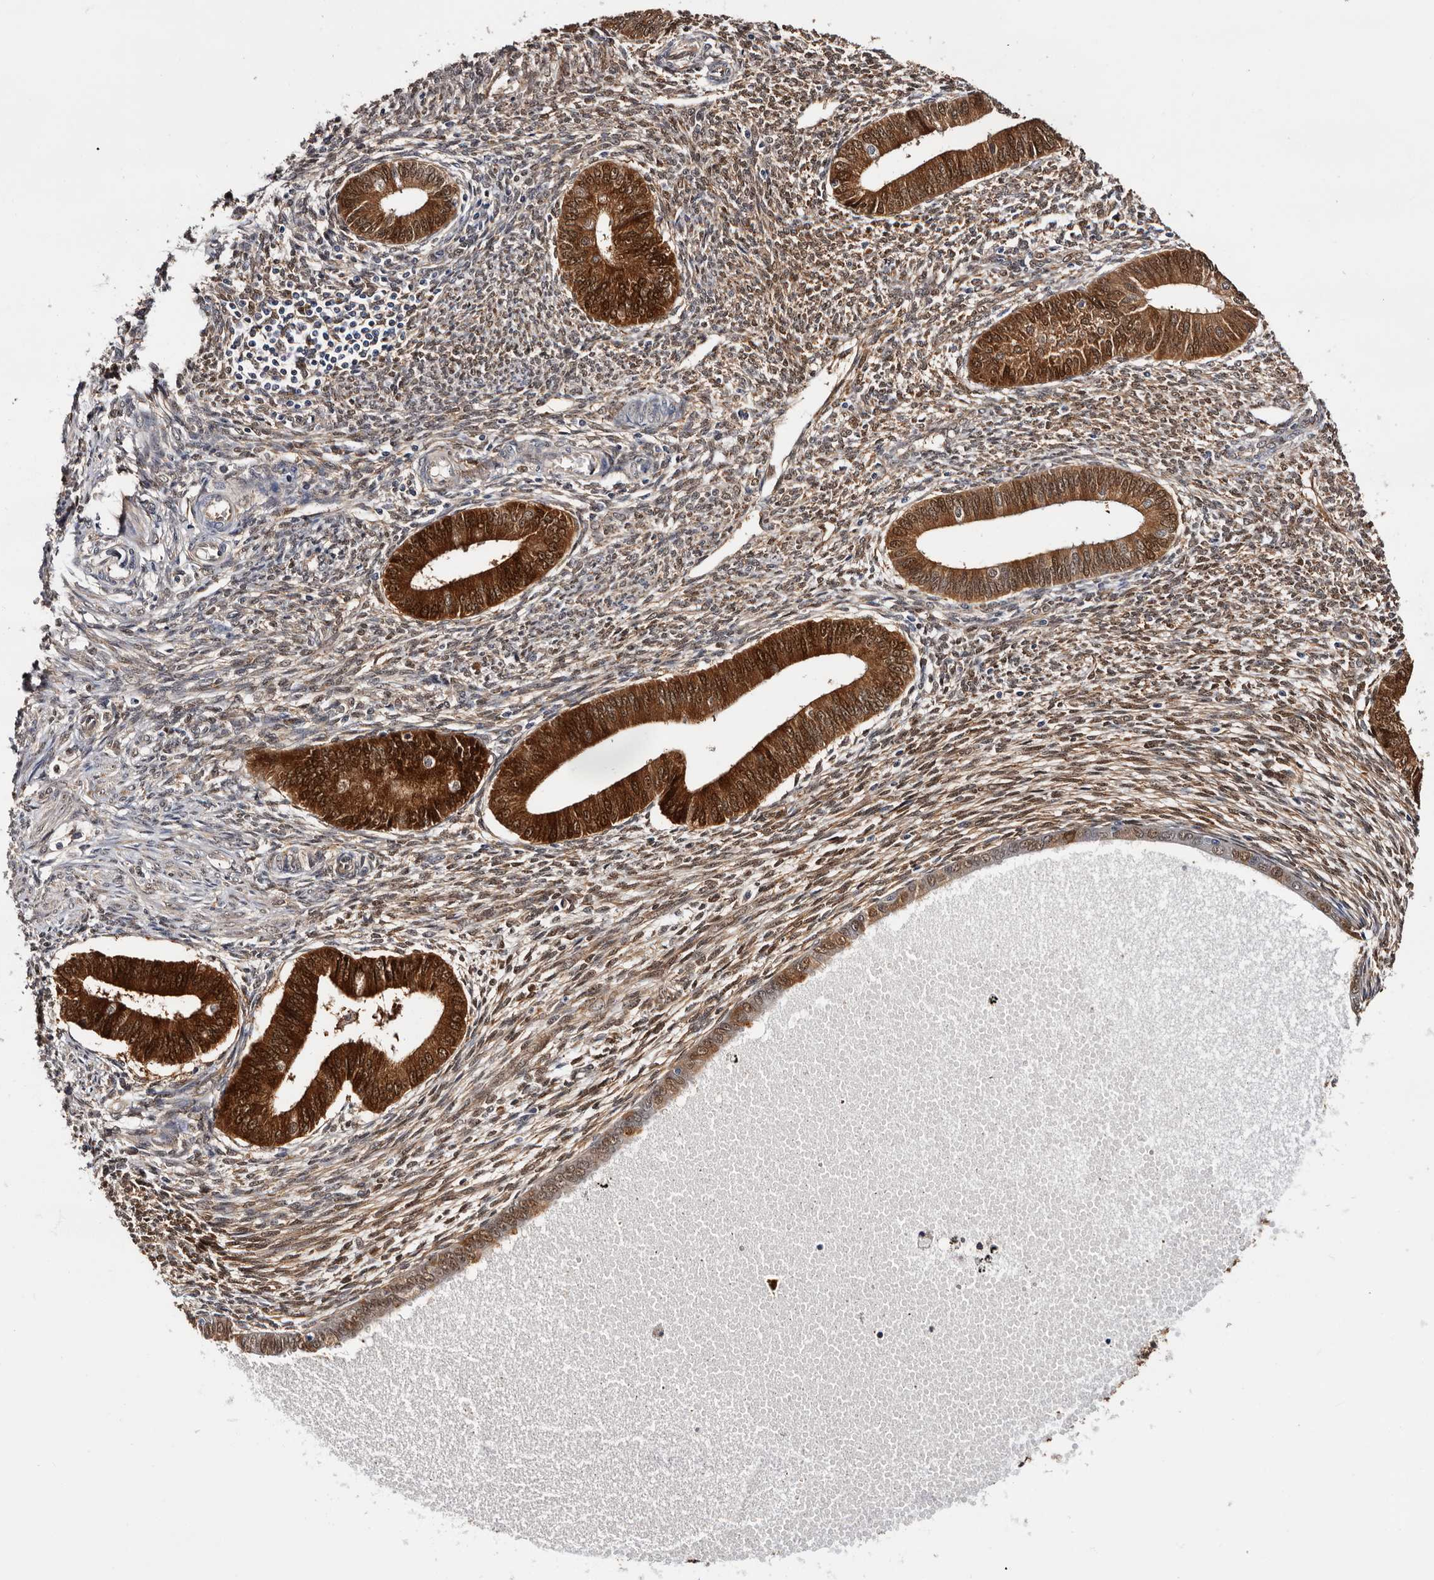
{"staining": {"intensity": "weak", "quantity": ">75%", "location": "cytoplasmic/membranous,nuclear"}, "tissue": "endometrium", "cell_type": "Cells in endometrial stroma", "image_type": "normal", "snomed": [{"axis": "morphology", "description": "Normal tissue, NOS"}, {"axis": "topography", "description": "Endometrium"}], "caption": "Protein expression by immunohistochemistry (IHC) displays weak cytoplasmic/membranous,nuclear positivity in about >75% of cells in endometrial stroma in normal endometrium.", "gene": "TP53I3", "patient": {"sex": "female", "age": 46}}